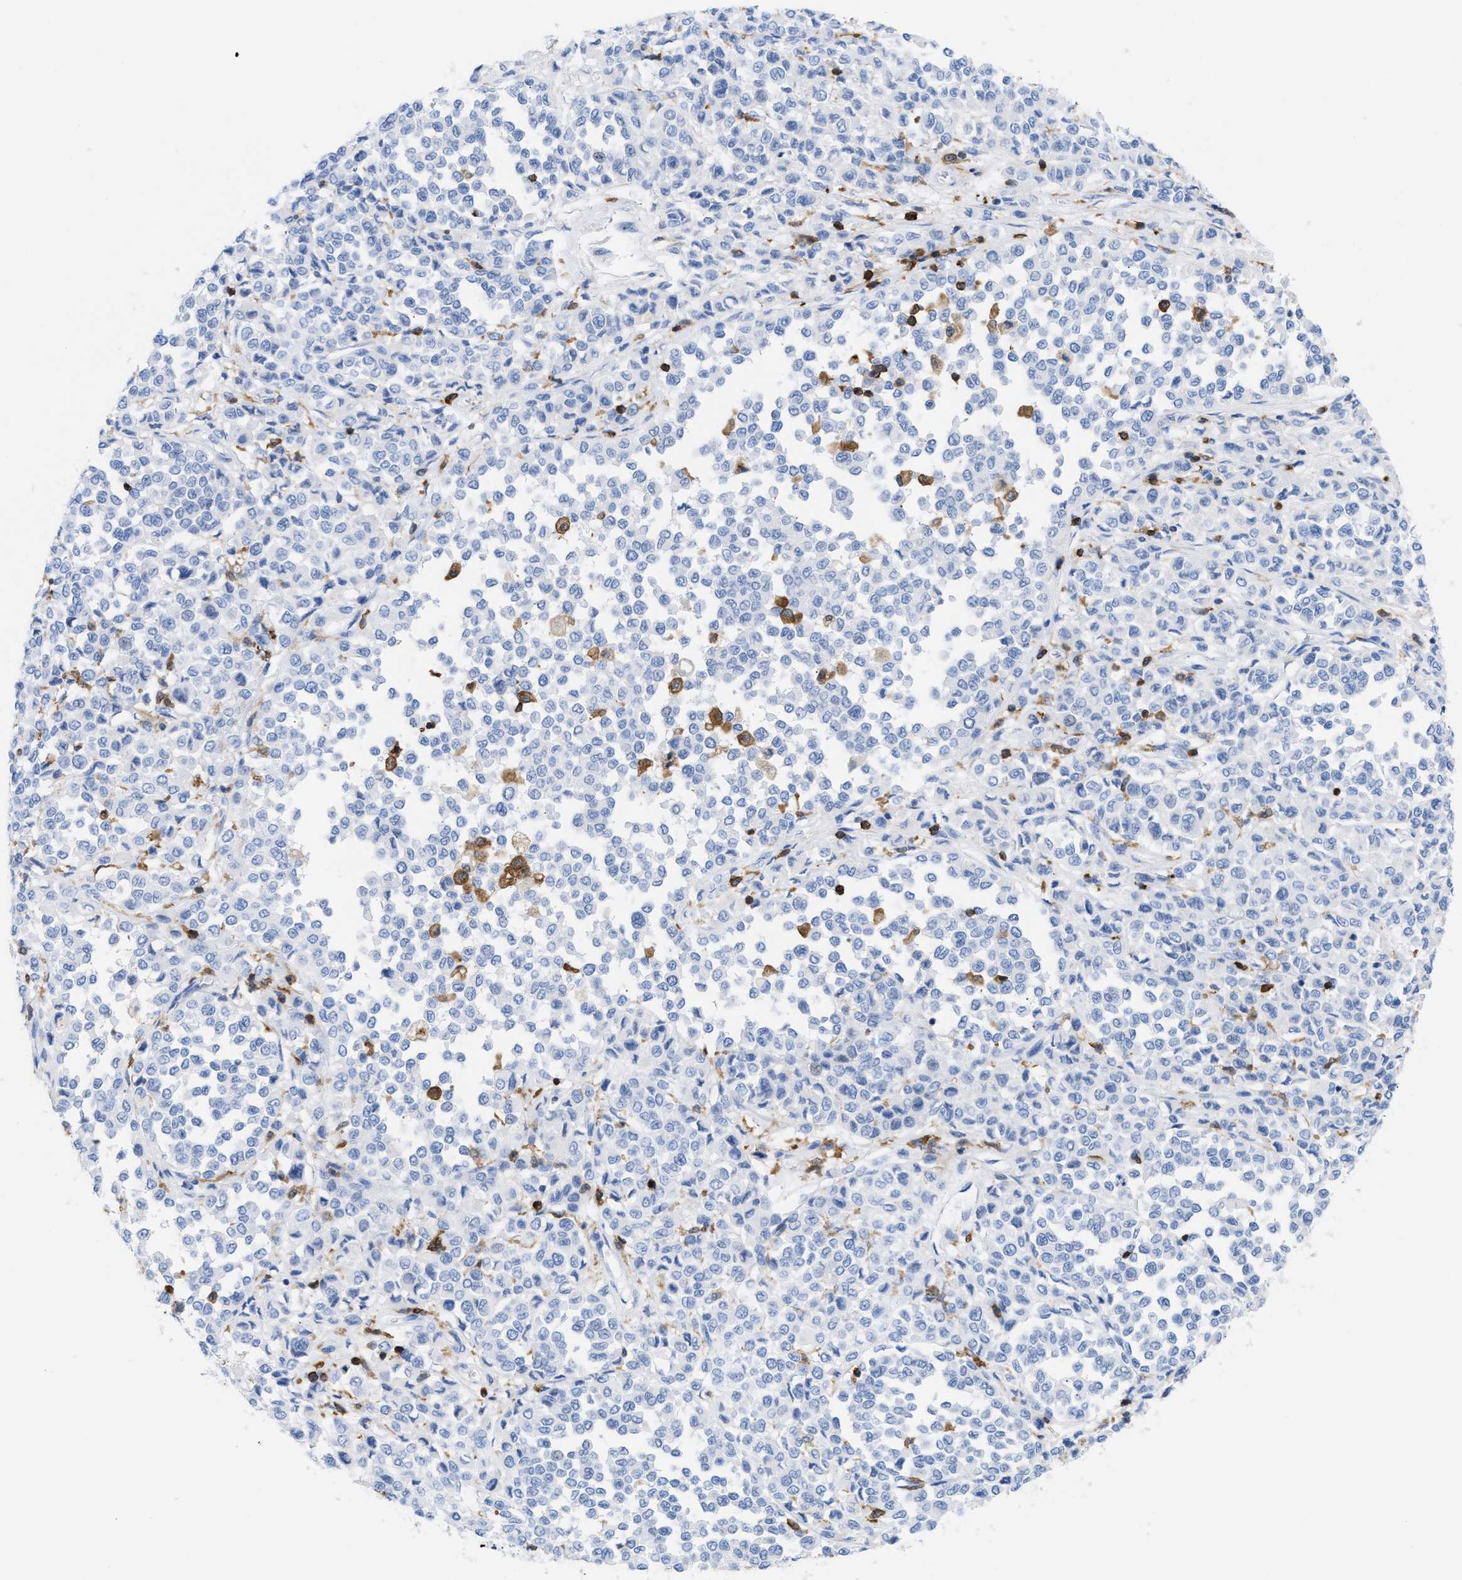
{"staining": {"intensity": "negative", "quantity": "none", "location": "none"}, "tissue": "melanoma", "cell_type": "Tumor cells", "image_type": "cancer", "snomed": [{"axis": "morphology", "description": "Malignant melanoma, Metastatic site"}, {"axis": "topography", "description": "Pancreas"}], "caption": "The micrograph shows no staining of tumor cells in malignant melanoma (metastatic site).", "gene": "LCP1", "patient": {"sex": "female", "age": 30}}